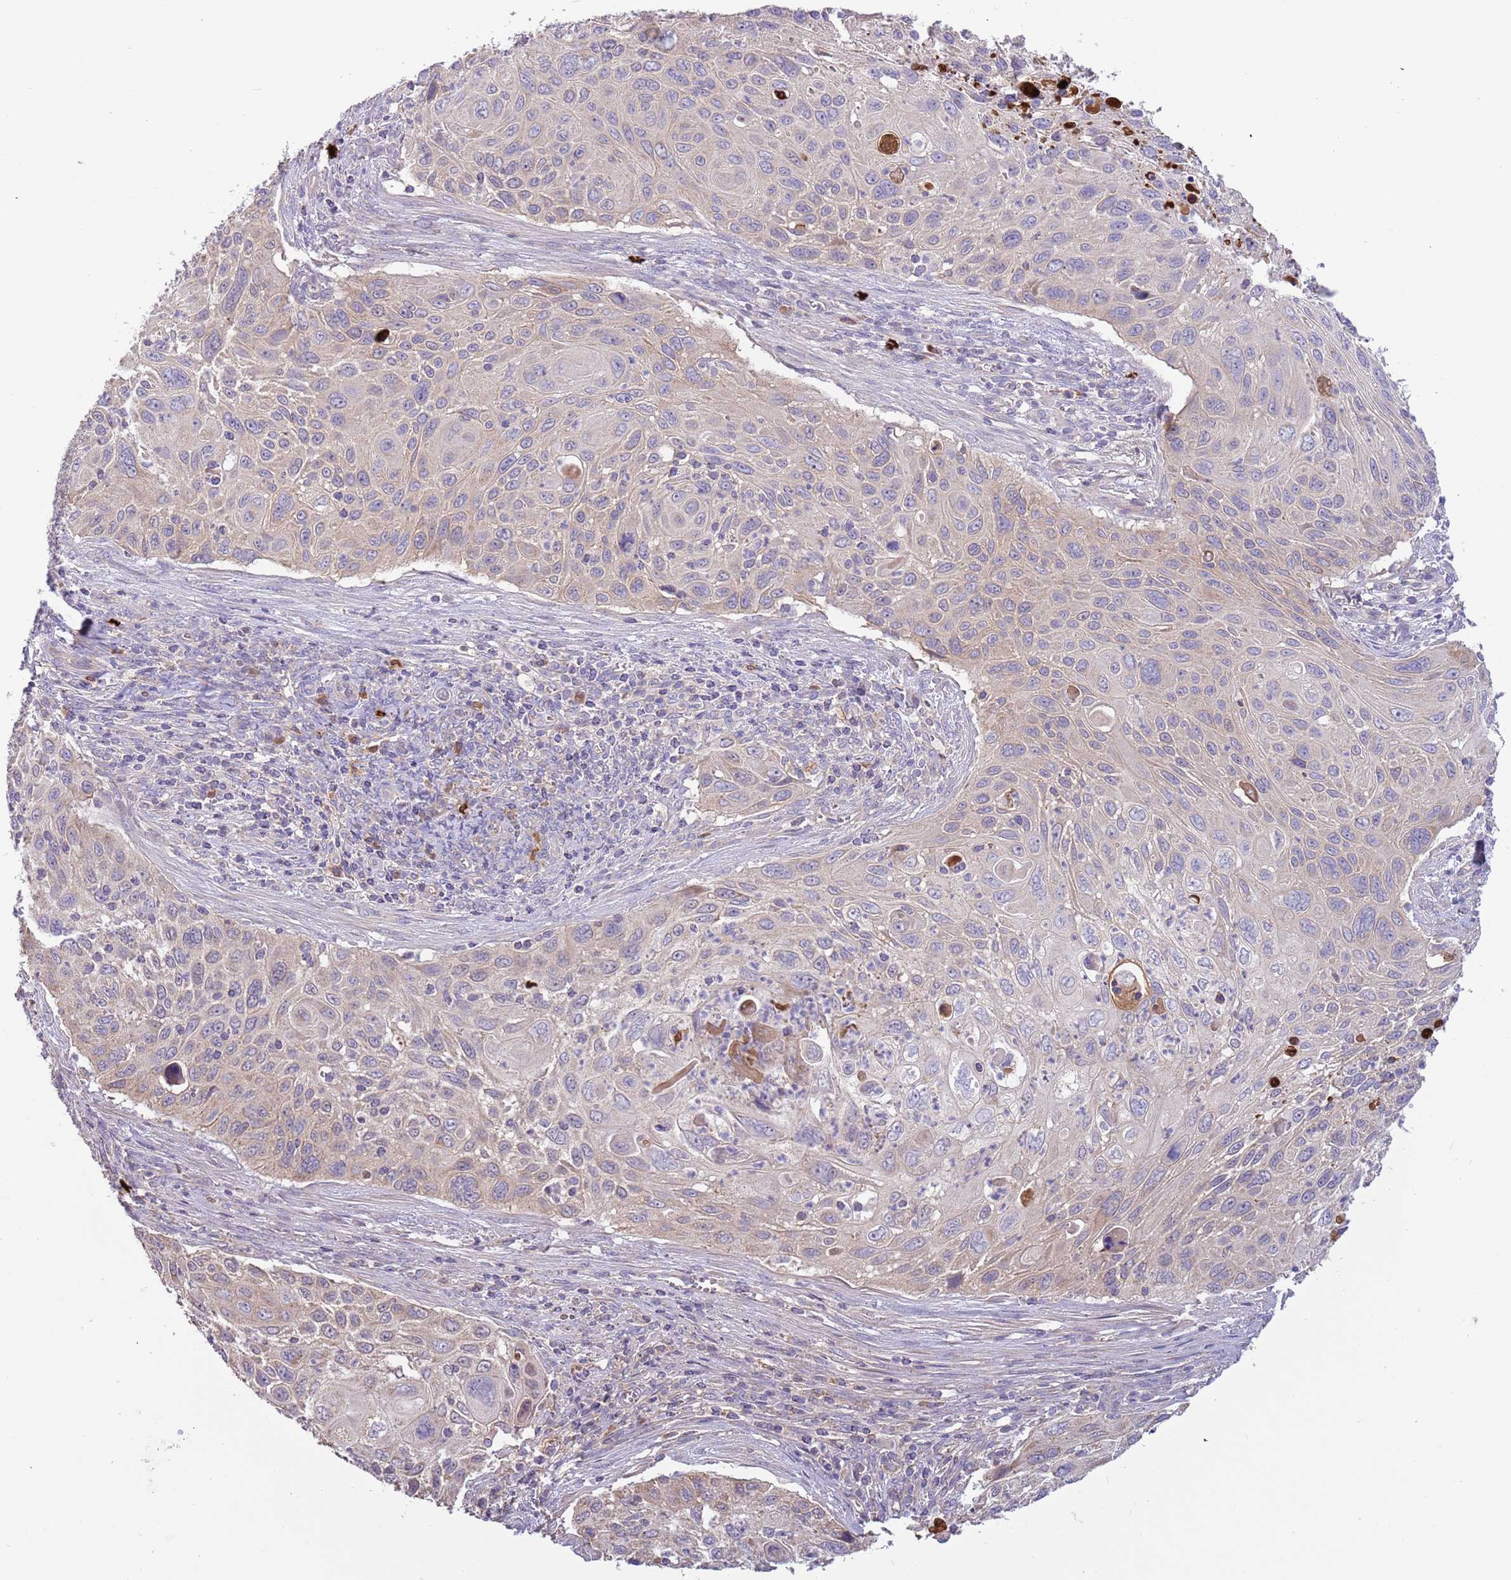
{"staining": {"intensity": "negative", "quantity": "none", "location": "none"}, "tissue": "cervical cancer", "cell_type": "Tumor cells", "image_type": "cancer", "snomed": [{"axis": "morphology", "description": "Squamous cell carcinoma, NOS"}, {"axis": "topography", "description": "Cervix"}], "caption": "Immunohistochemical staining of human cervical cancer (squamous cell carcinoma) exhibits no significant staining in tumor cells.", "gene": "TRMO", "patient": {"sex": "female", "age": 70}}